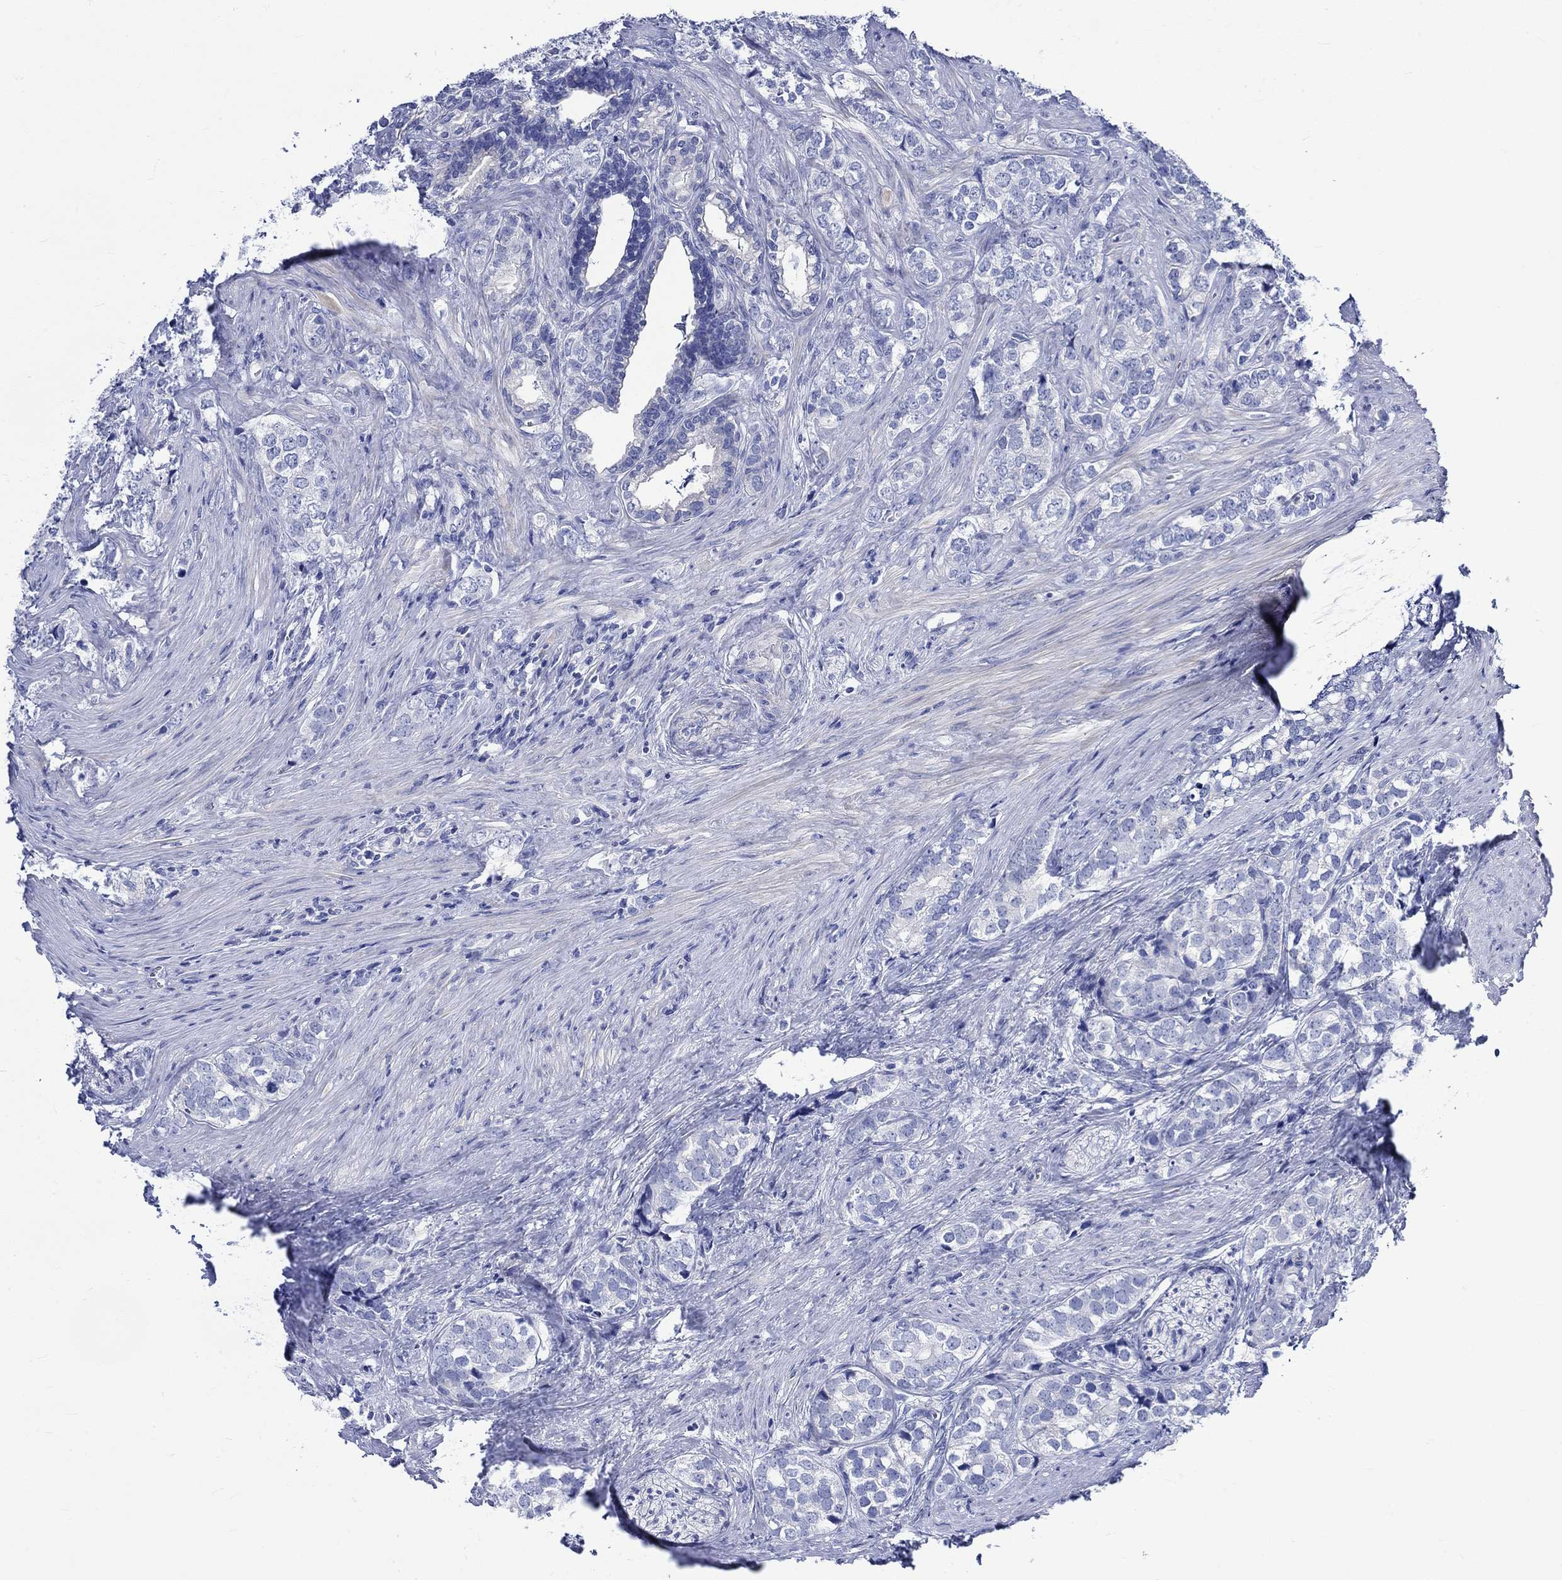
{"staining": {"intensity": "negative", "quantity": "none", "location": "none"}, "tissue": "prostate cancer", "cell_type": "Tumor cells", "image_type": "cancer", "snomed": [{"axis": "morphology", "description": "Adenocarcinoma, NOS"}, {"axis": "topography", "description": "Prostate and seminal vesicle, NOS"}], "caption": "A high-resolution micrograph shows immunohistochemistry (IHC) staining of prostate cancer (adenocarcinoma), which reveals no significant positivity in tumor cells. (DAB (3,3'-diaminobenzidine) immunohistochemistry (IHC) visualized using brightfield microscopy, high magnification).", "gene": "NRIP3", "patient": {"sex": "male", "age": 63}}